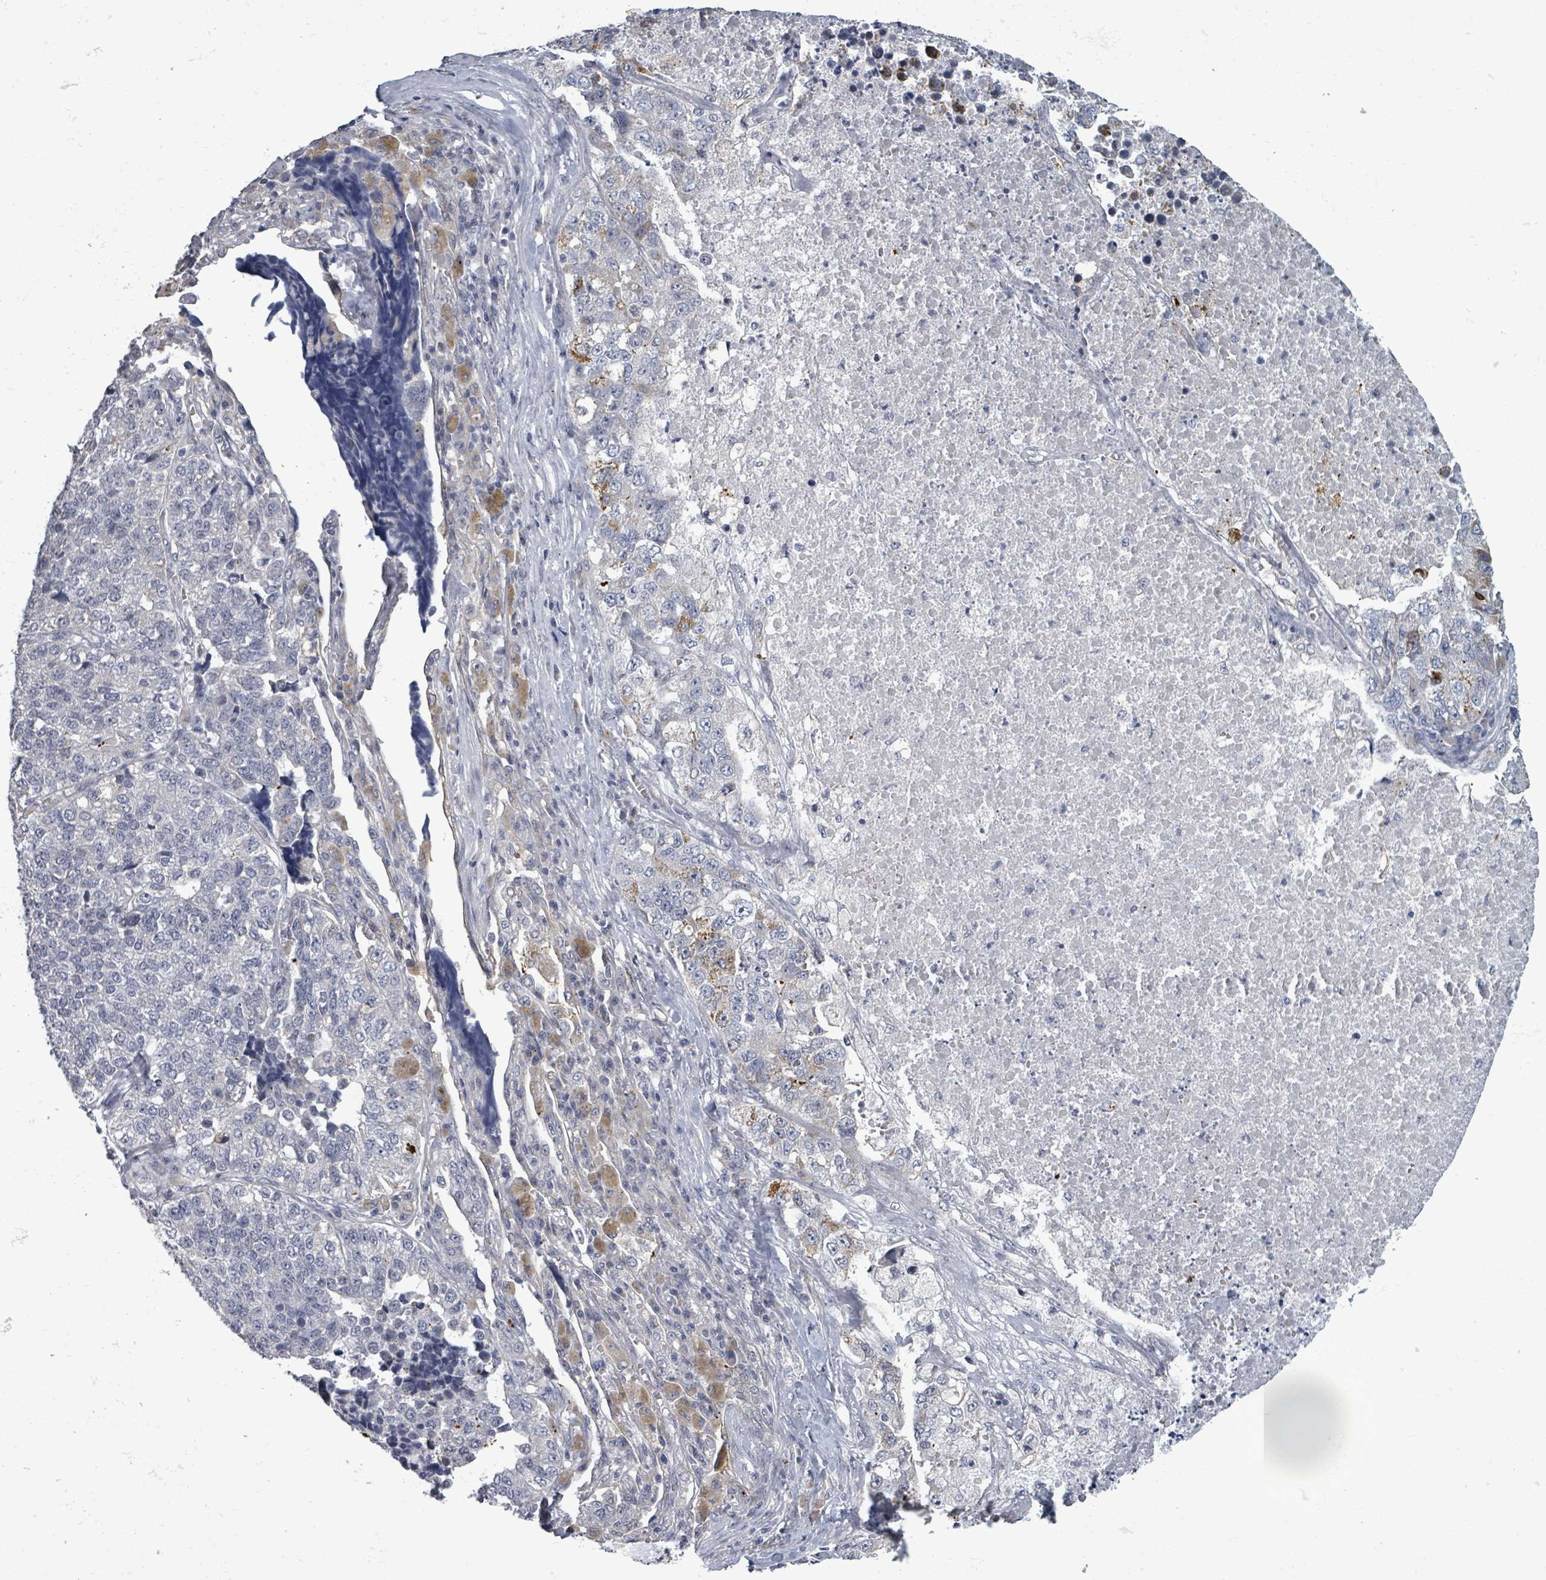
{"staining": {"intensity": "moderate", "quantity": "<25%", "location": "cytoplasmic/membranous"}, "tissue": "lung cancer", "cell_type": "Tumor cells", "image_type": "cancer", "snomed": [{"axis": "morphology", "description": "Adenocarcinoma, NOS"}, {"axis": "topography", "description": "Lung"}], "caption": "Protein expression analysis of lung cancer (adenocarcinoma) exhibits moderate cytoplasmic/membranous positivity in about <25% of tumor cells.", "gene": "ASB12", "patient": {"sex": "male", "age": 49}}